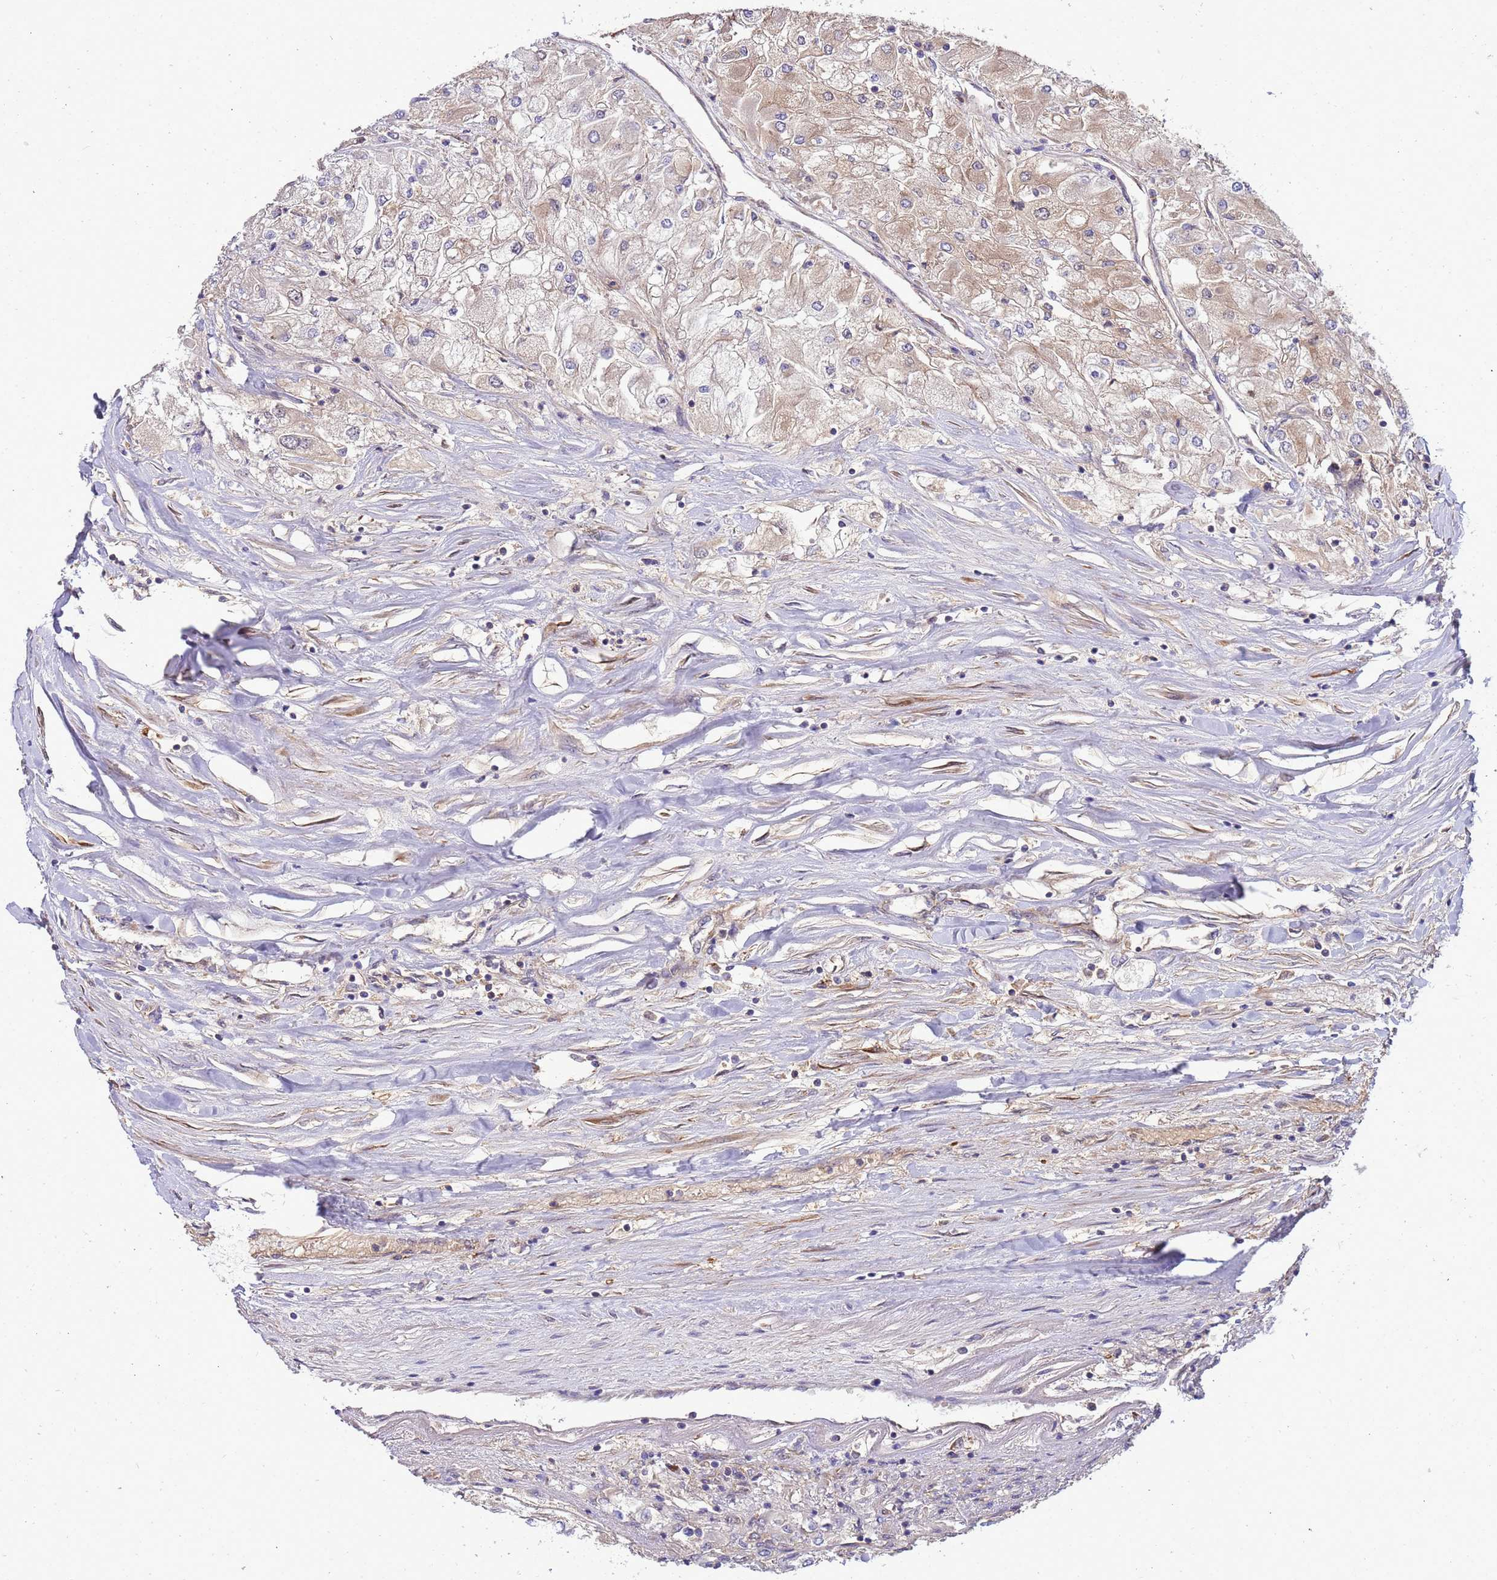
{"staining": {"intensity": "weak", "quantity": "25%-75%", "location": "cytoplasmic/membranous"}, "tissue": "renal cancer", "cell_type": "Tumor cells", "image_type": "cancer", "snomed": [{"axis": "morphology", "description": "Adenocarcinoma, NOS"}, {"axis": "topography", "description": "Kidney"}], "caption": "This micrograph reveals renal adenocarcinoma stained with IHC to label a protein in brown. The cytoplasmic/membranous of tumor cells show weak positivity for the protein. Nuclei are counter-stained blue.", "gene": "SMCO3", "patient": {"sex": "male", "age": 80}}